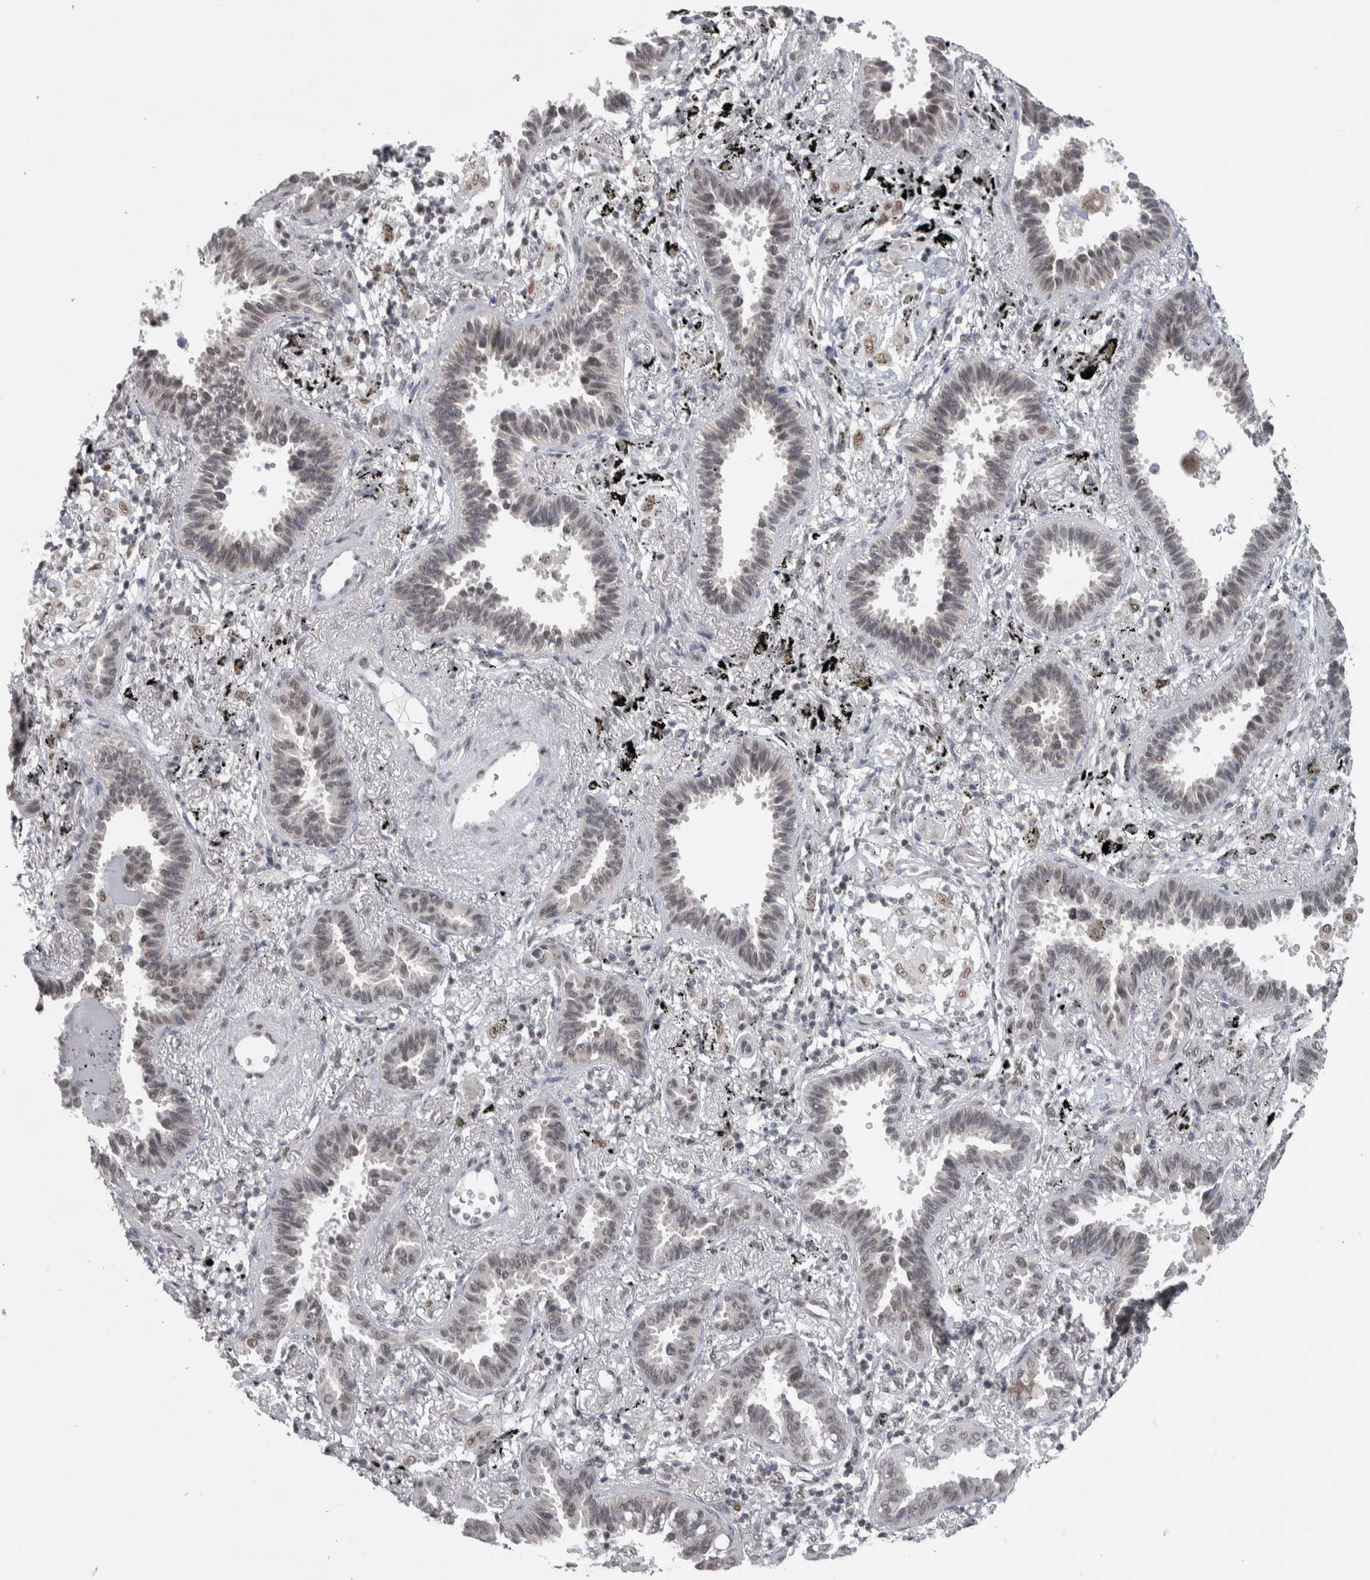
{"staining": {"intensity": "negative", "quantity": "none", "location": "none"}, "tissue": "lung cancer", "cell_type": "Tumor cells", "image_type": "cancer", "snomed": [{"axis": "morphology", "description": "Adenocarcinoma, NOS"}, {"axis": "topography", "description": "Lung"}], "caption": "Immunohistochemistry photomicrograph of human lung cancer (adenocarcinoma) stained for a protein (brown), which demonstrates no staining in tumor cells.", "gene": "HEXIM2", "patient": {"sex": "male", "age": 59}}